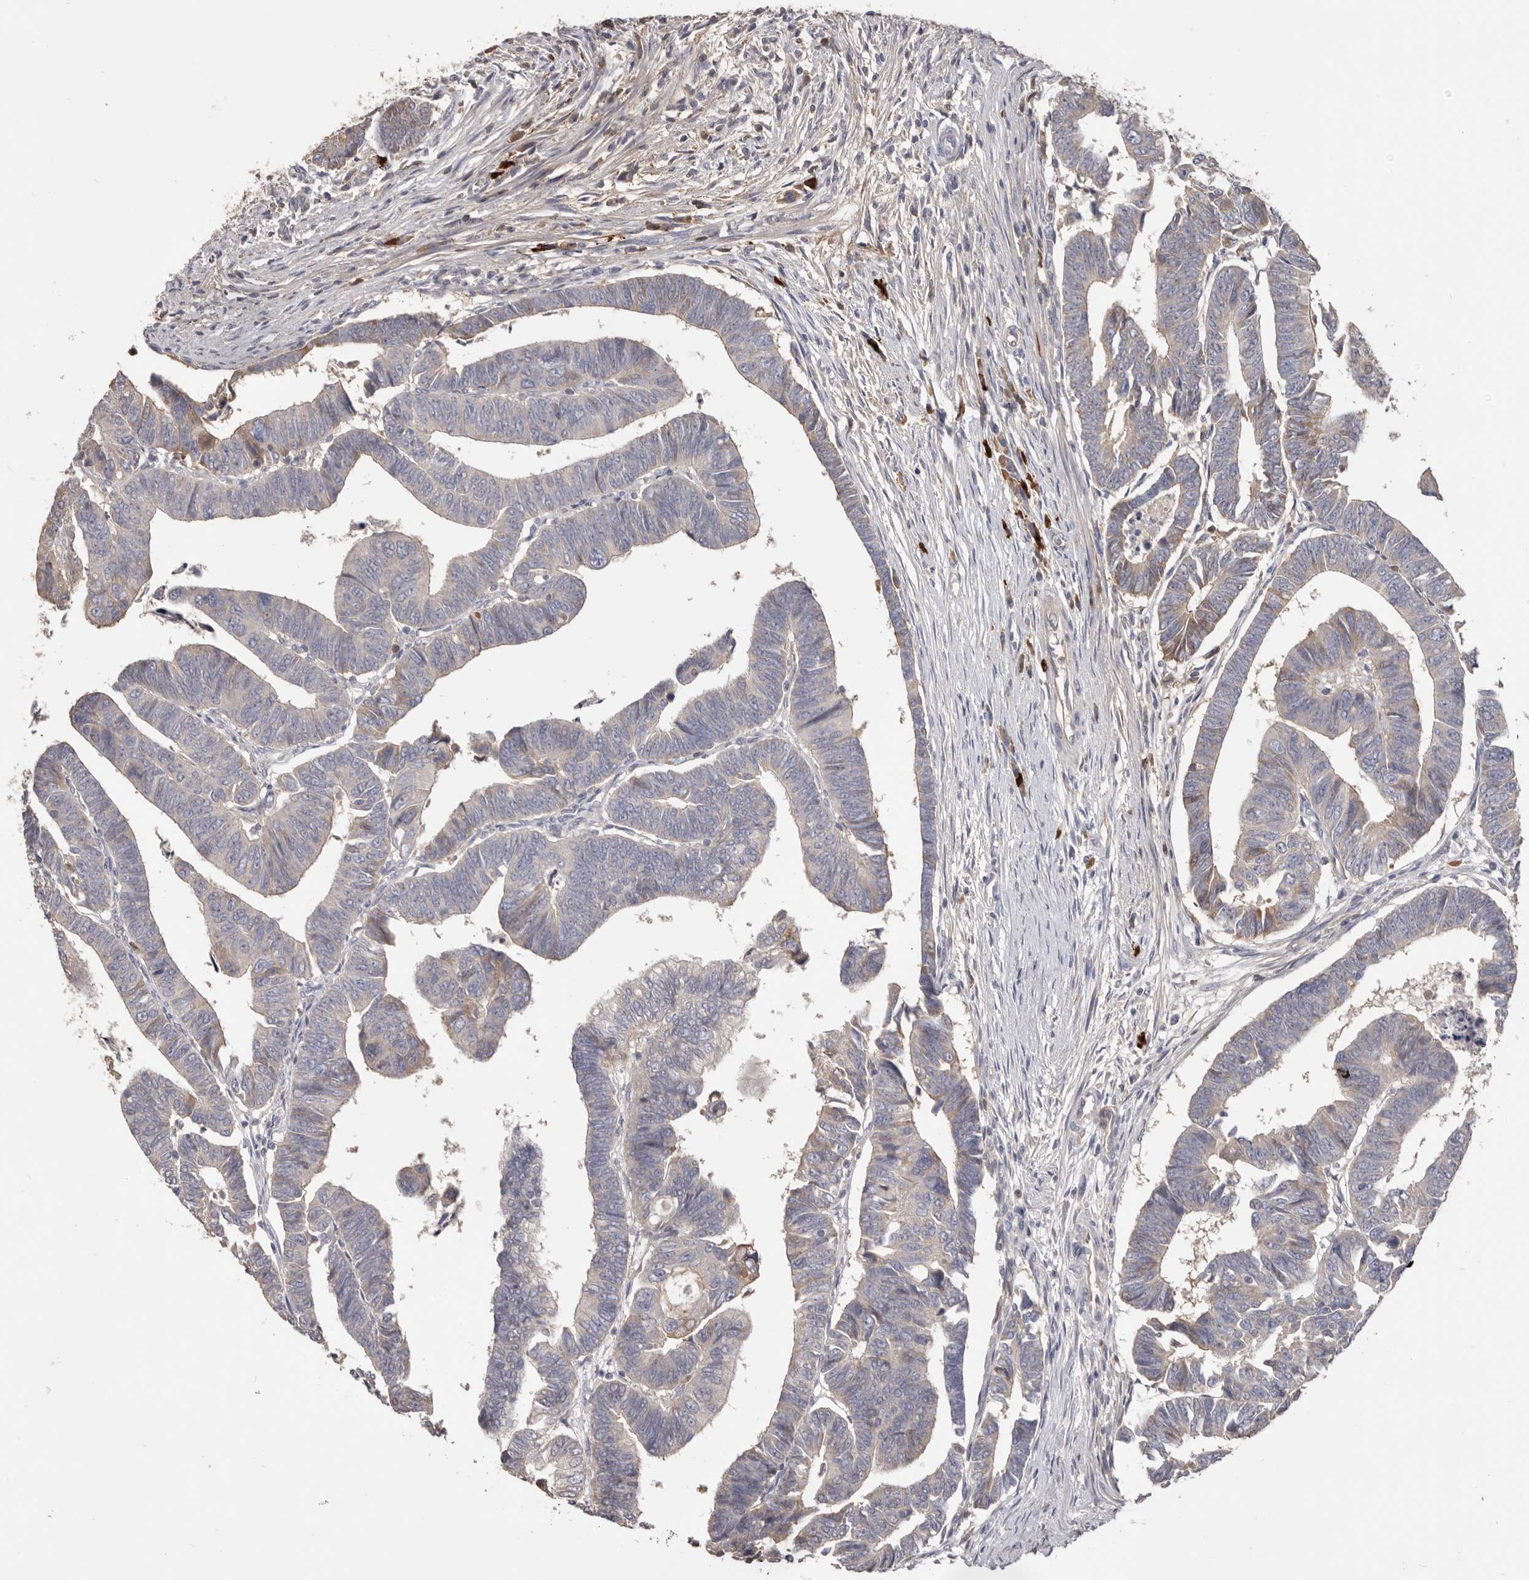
{"staining": {"intensity": "negative", "quantity": "none", "location": "none"}, "tissue": "colorectal cancer", "cell_type": "Tumor cells", "image_type": "cancer", "snomed": [{"axis": "morphology", "description": "Adenocarcinoma, NOS"}, {"axis": "topography", "description": "Rectum"}], "caption": "Colorectal cancer was stained to show a protein in brown. There is no significant expression in tumor cells.", "gene": "HCAR2", "patient": {"sex": "female", "age": 65}}